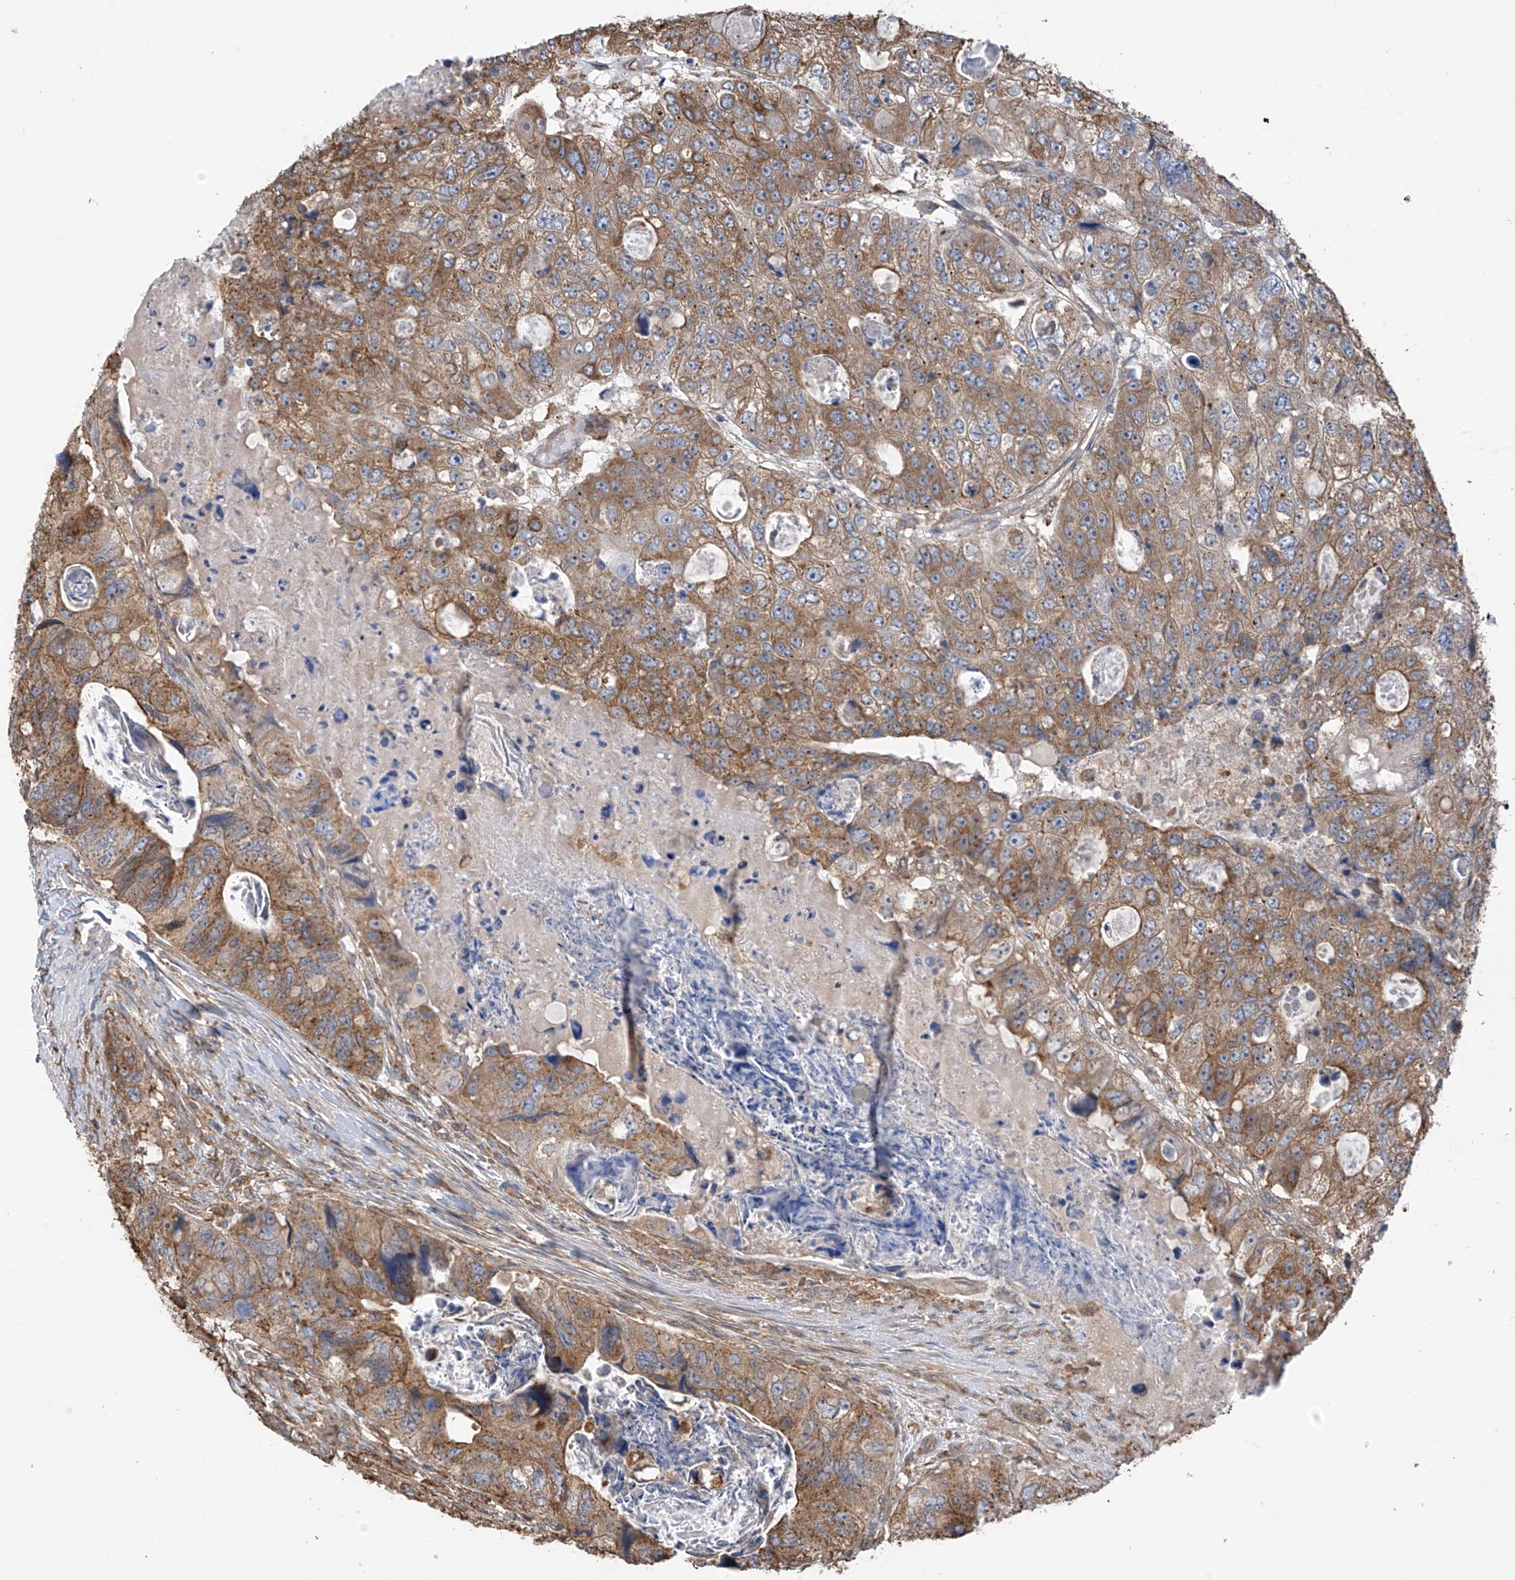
{"staining": {"intensity": "moderate", "quantity": ">75%", "location": "cytoplasmic/membranous"}, "tissue": "colorectal cancer", "cell_type": "Tumor cells", "image_type": "cancer", "snomed": [{"axis": "morphology", "description": "Adenocarcinoma, NOS"}, {"axis": "topography", "description": "Rectum"}], "caption": "Moderate cytoplasmic/membranous protein staining is identified in approximately >75% of tumor cells in colorectal cancer (adenocarcinoma). The staining was performed using DAB, with brown indicating positive protein expression. Nuclei are stained blue with hematoxylin.", "gene": "ZNF189", "patient": {"sex": "male", "age": 59}}